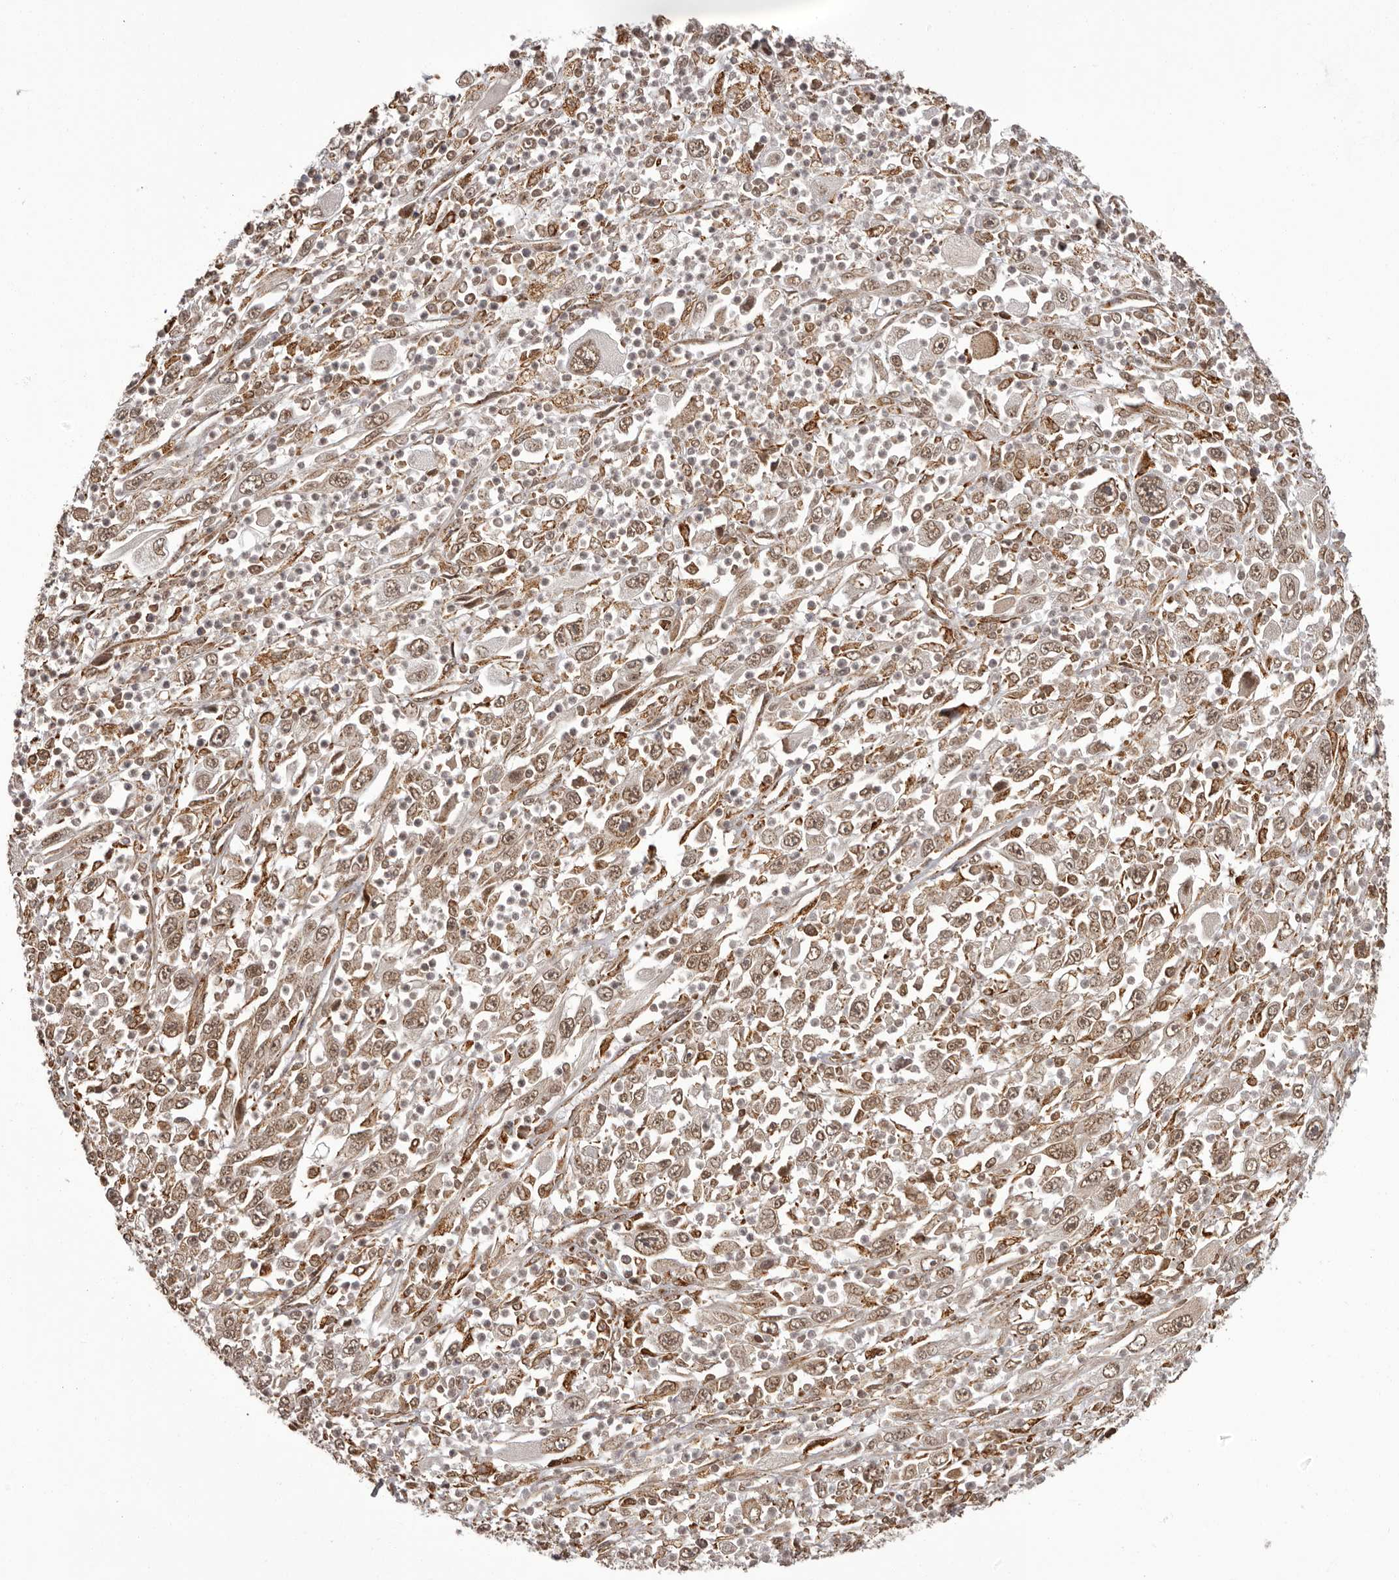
{"staining": {"intensity": "moderate", "quantity": ">75%", "location": "nuclear"}, "tissue": "melanoma", "cell_type": "Tumor cells", "image_type": "cancer", "snomed": [{"axis": "morphology", "description": "Malignant melanoma, Metastatic site"}, {"axis": "topography", "description": "Skin"}], "caption": "Immunohistochemistry of human melanoma shows medium levels of moderate nuclear positivity in about >75% of tumor cells.", "gene": "IL32", "patient": {"sex": "female", "age": 56}}